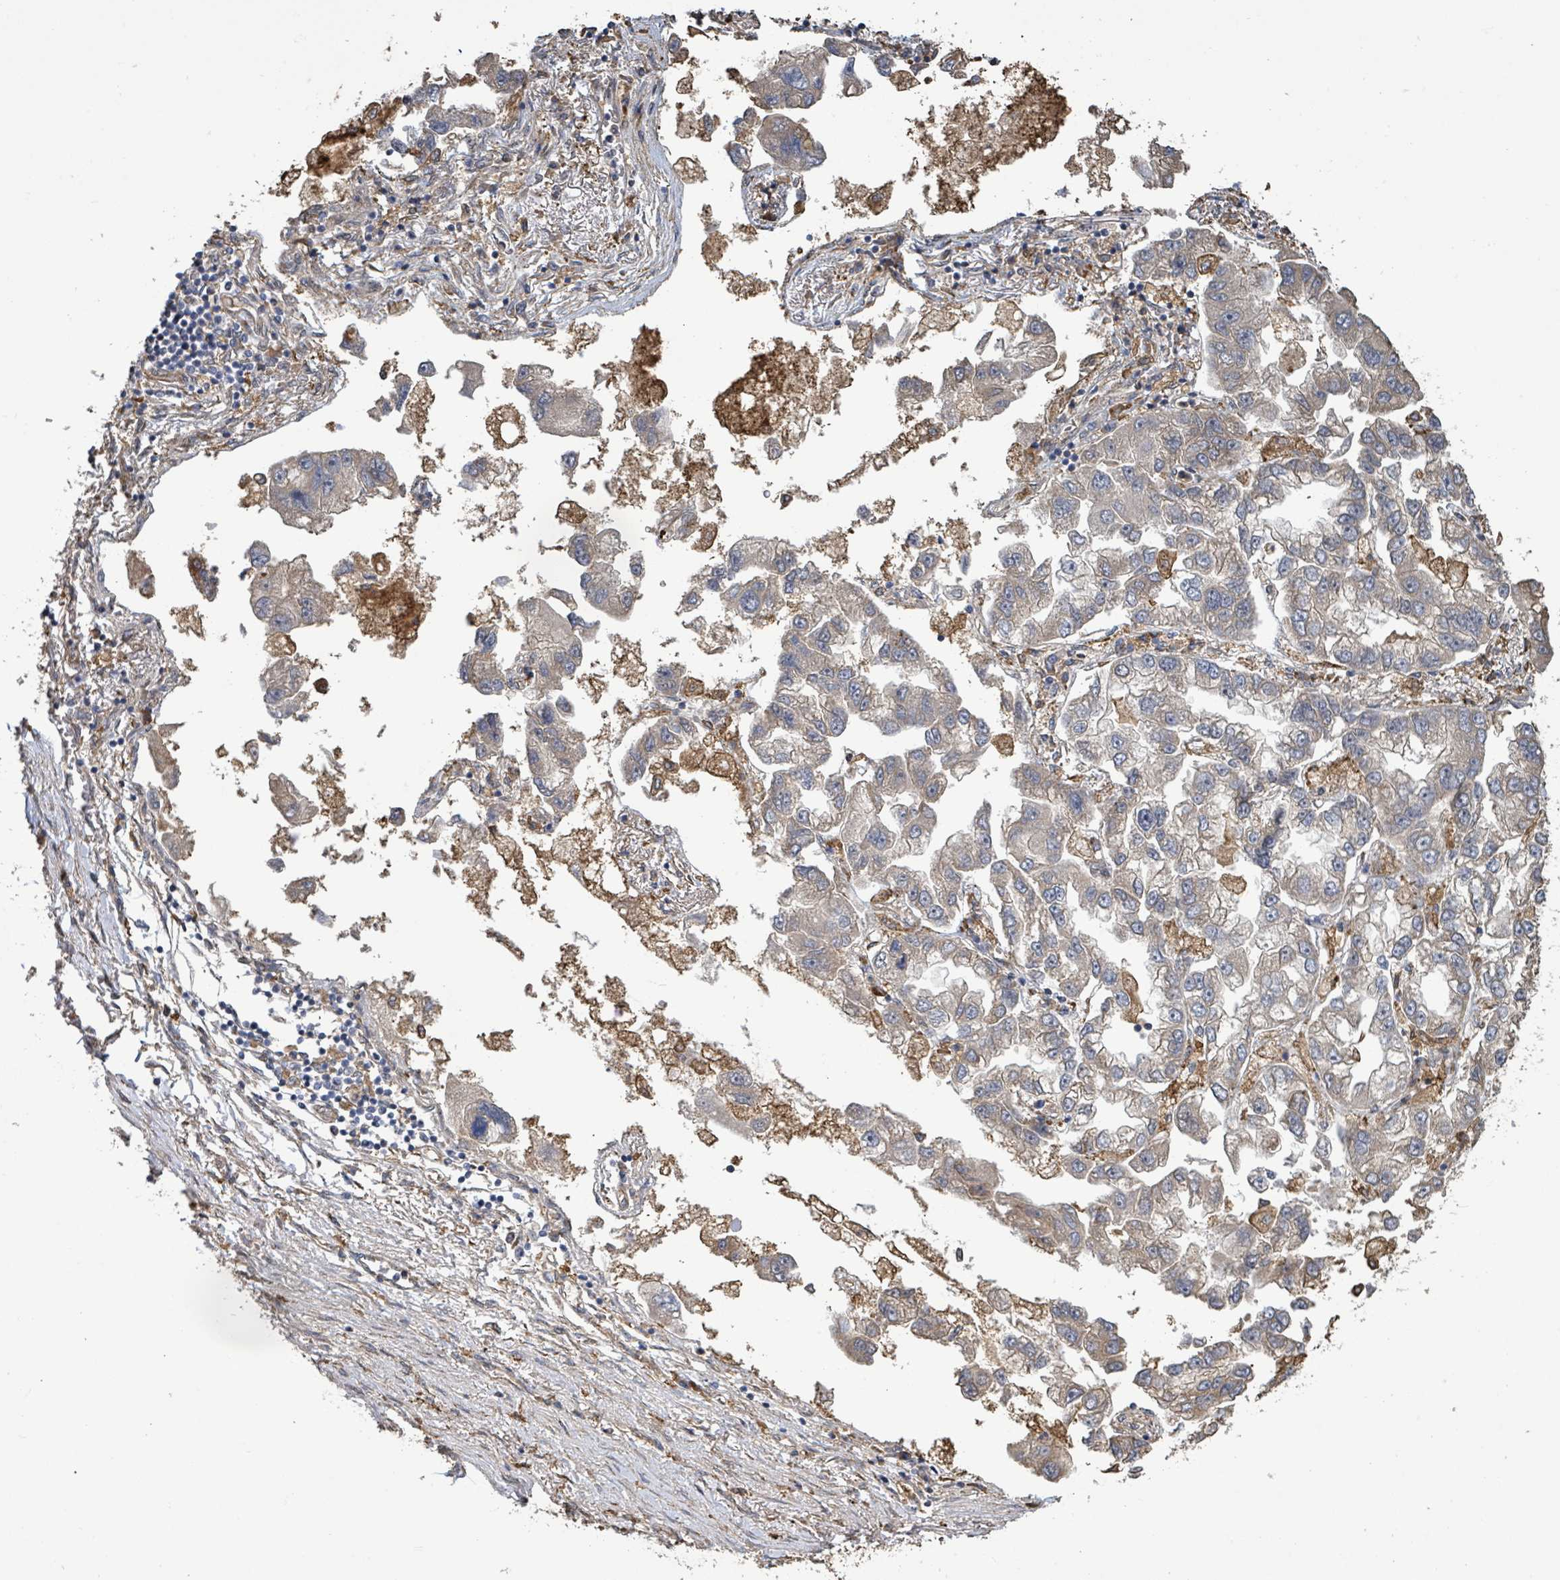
{"staining": {"intensity": "weak", "quantity": "25%-75%", "location": "cytoplasmic/membranous"}, "tissue": "lung cancer", "cell_type": "Tumor cells", "image_type": "cancer", "snomed": [{"axis": "morphology", "description": "Adenocarcinoma, NOS"}, {"axis": "topography", "description": "Lung"}], "caption": "Adenocarcinoma (lung) stained with a protein marker reveals weak staining in tumor cells.", "gene": "ARPIN", "patient": {"sex": "female", "age": 54}}